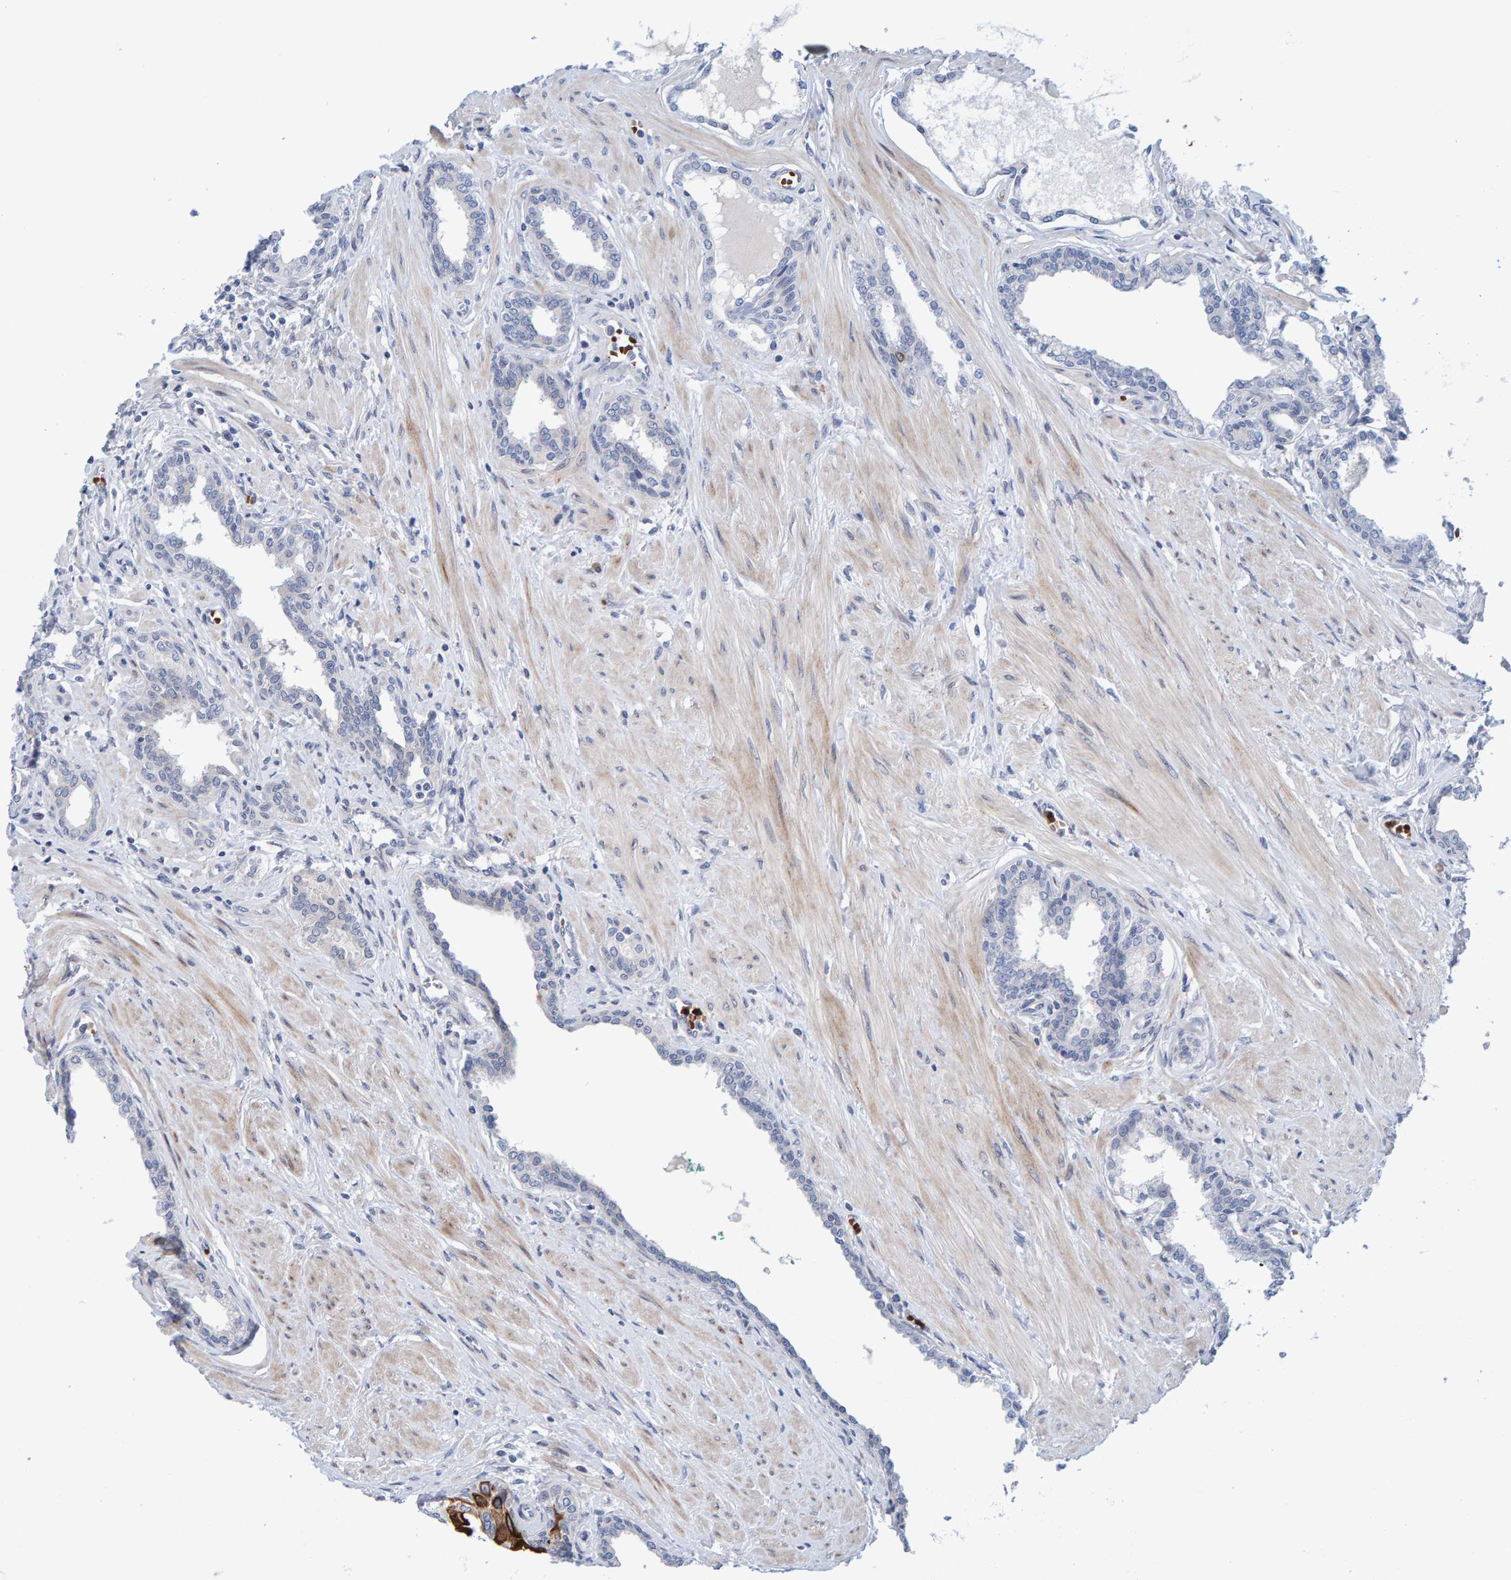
{"staining": {"intensity": "negative", "quantity": "none", "location": "none"}, "tissue": "prostate cancer", "cell_type": "Tumor cells", "image_type": "cancer", "snomed": [{"axis": "morphology", "description": "Adenocarcinoma, High grade"}, {"axis": "topography", "description": "Prostate"}], "caption": "This is an immunohistochemistry histopathology image of prostate adenocarcinoma (high-grade). There is no staining in tumor cells.", "gene": "MFSD6L", "patient": {"sex": "male", "age": 52}}